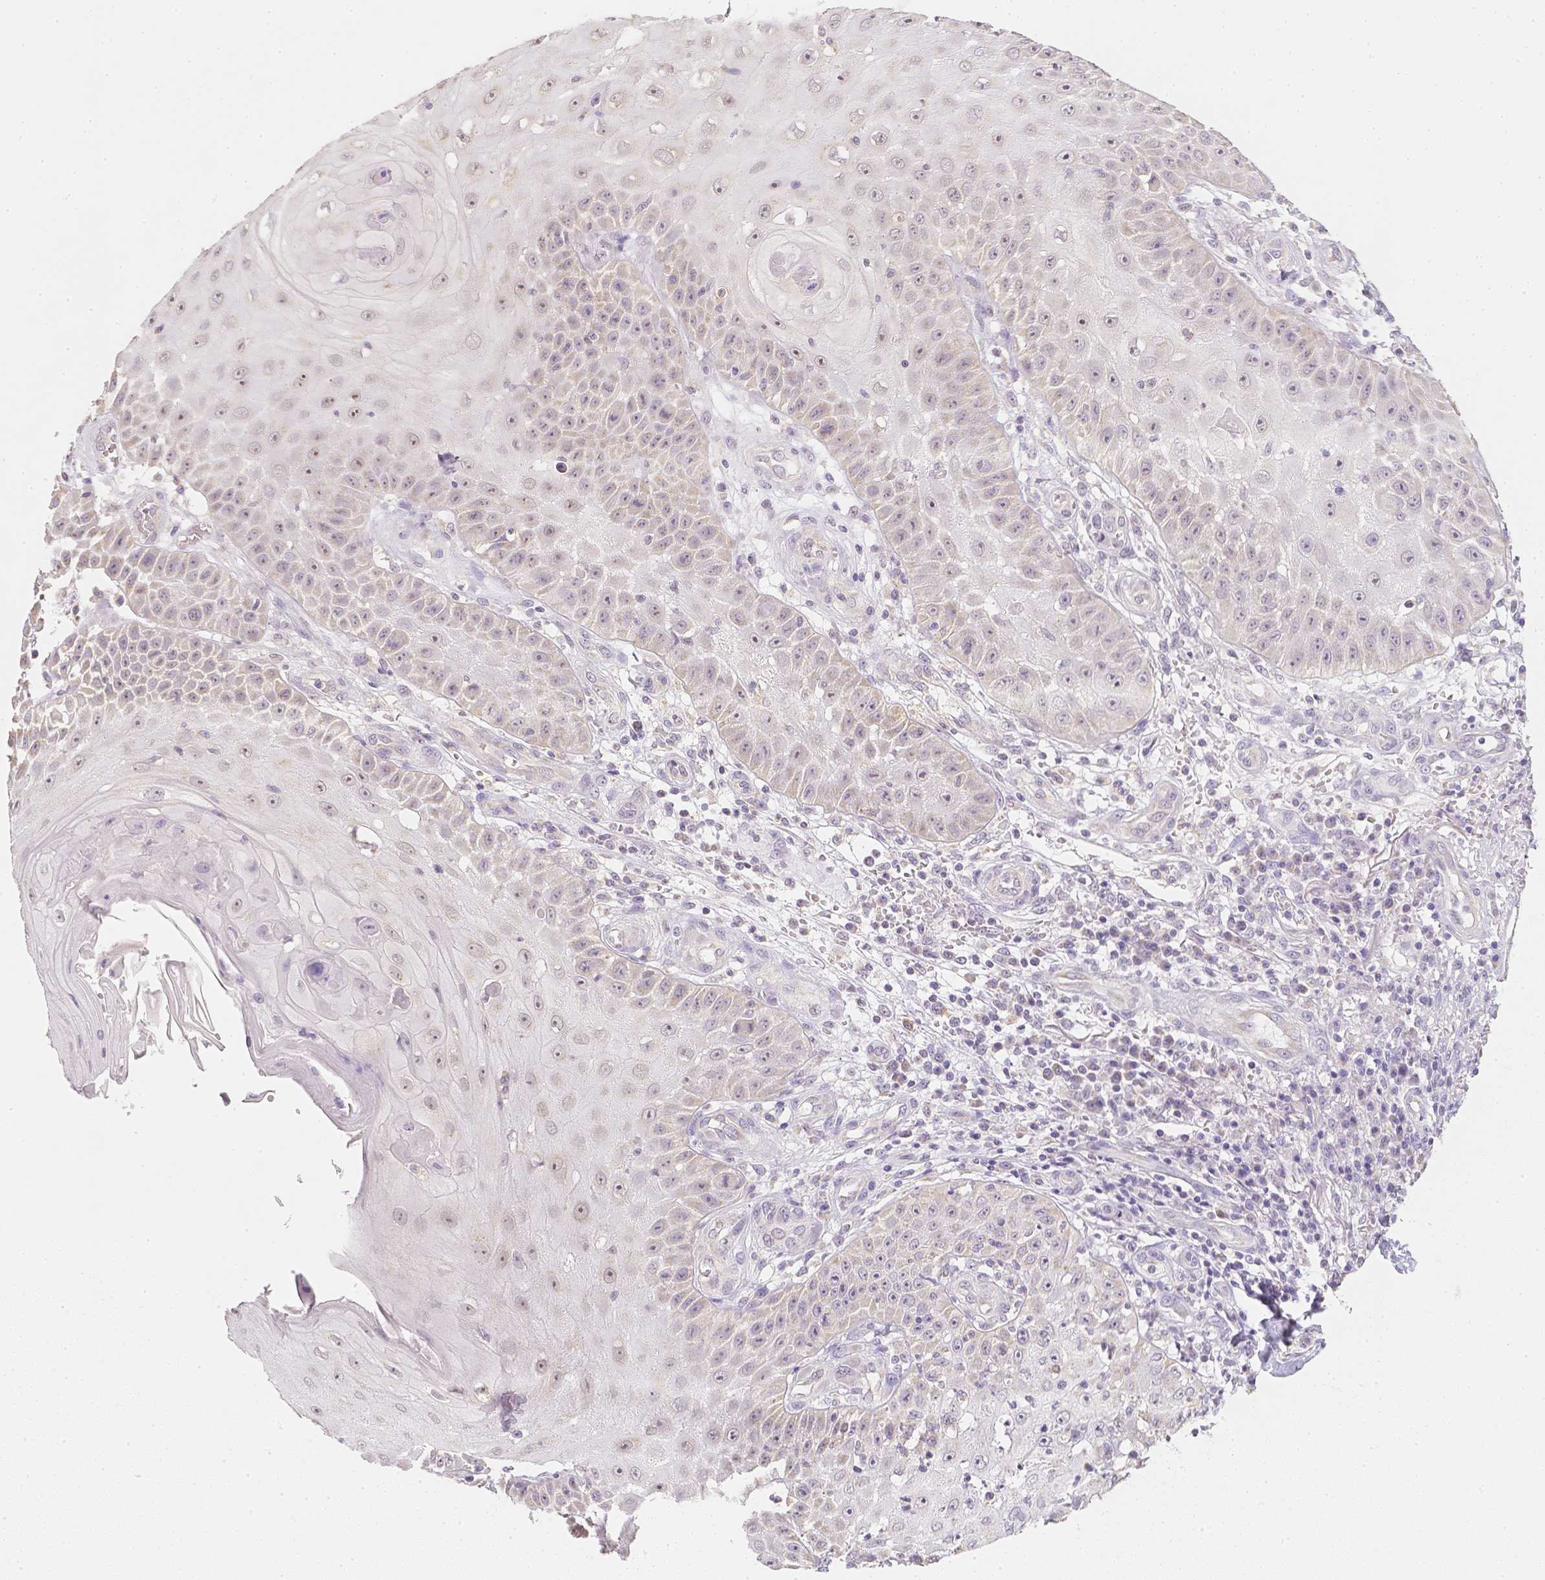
{"staining": {"intensity": "moderate", "quantity": "<25%", "location": "cytoplasmic/membranous,nuclear"}, "tissue": "skin cancer", "cell_type": "Tumor cells", "image_type": "cancer", "snomed": [{"axis": "morphology", "description": "Squamous cell carcinoma, NOS"}, {"axis": "topography", "description": "Skin"}], "caption": "Skin cancer tissue exhibits moderate cytoplasmic/membranous and nuclear positivity in about <25% of tumor cells, visualized by immunohistochemistry. (DAB (3,3'-diaminobenzidine) = brown stain, brightfield microscopy at high magnification).", "gene": "NVL", "patient": {"sex": "male", "age": 70}}